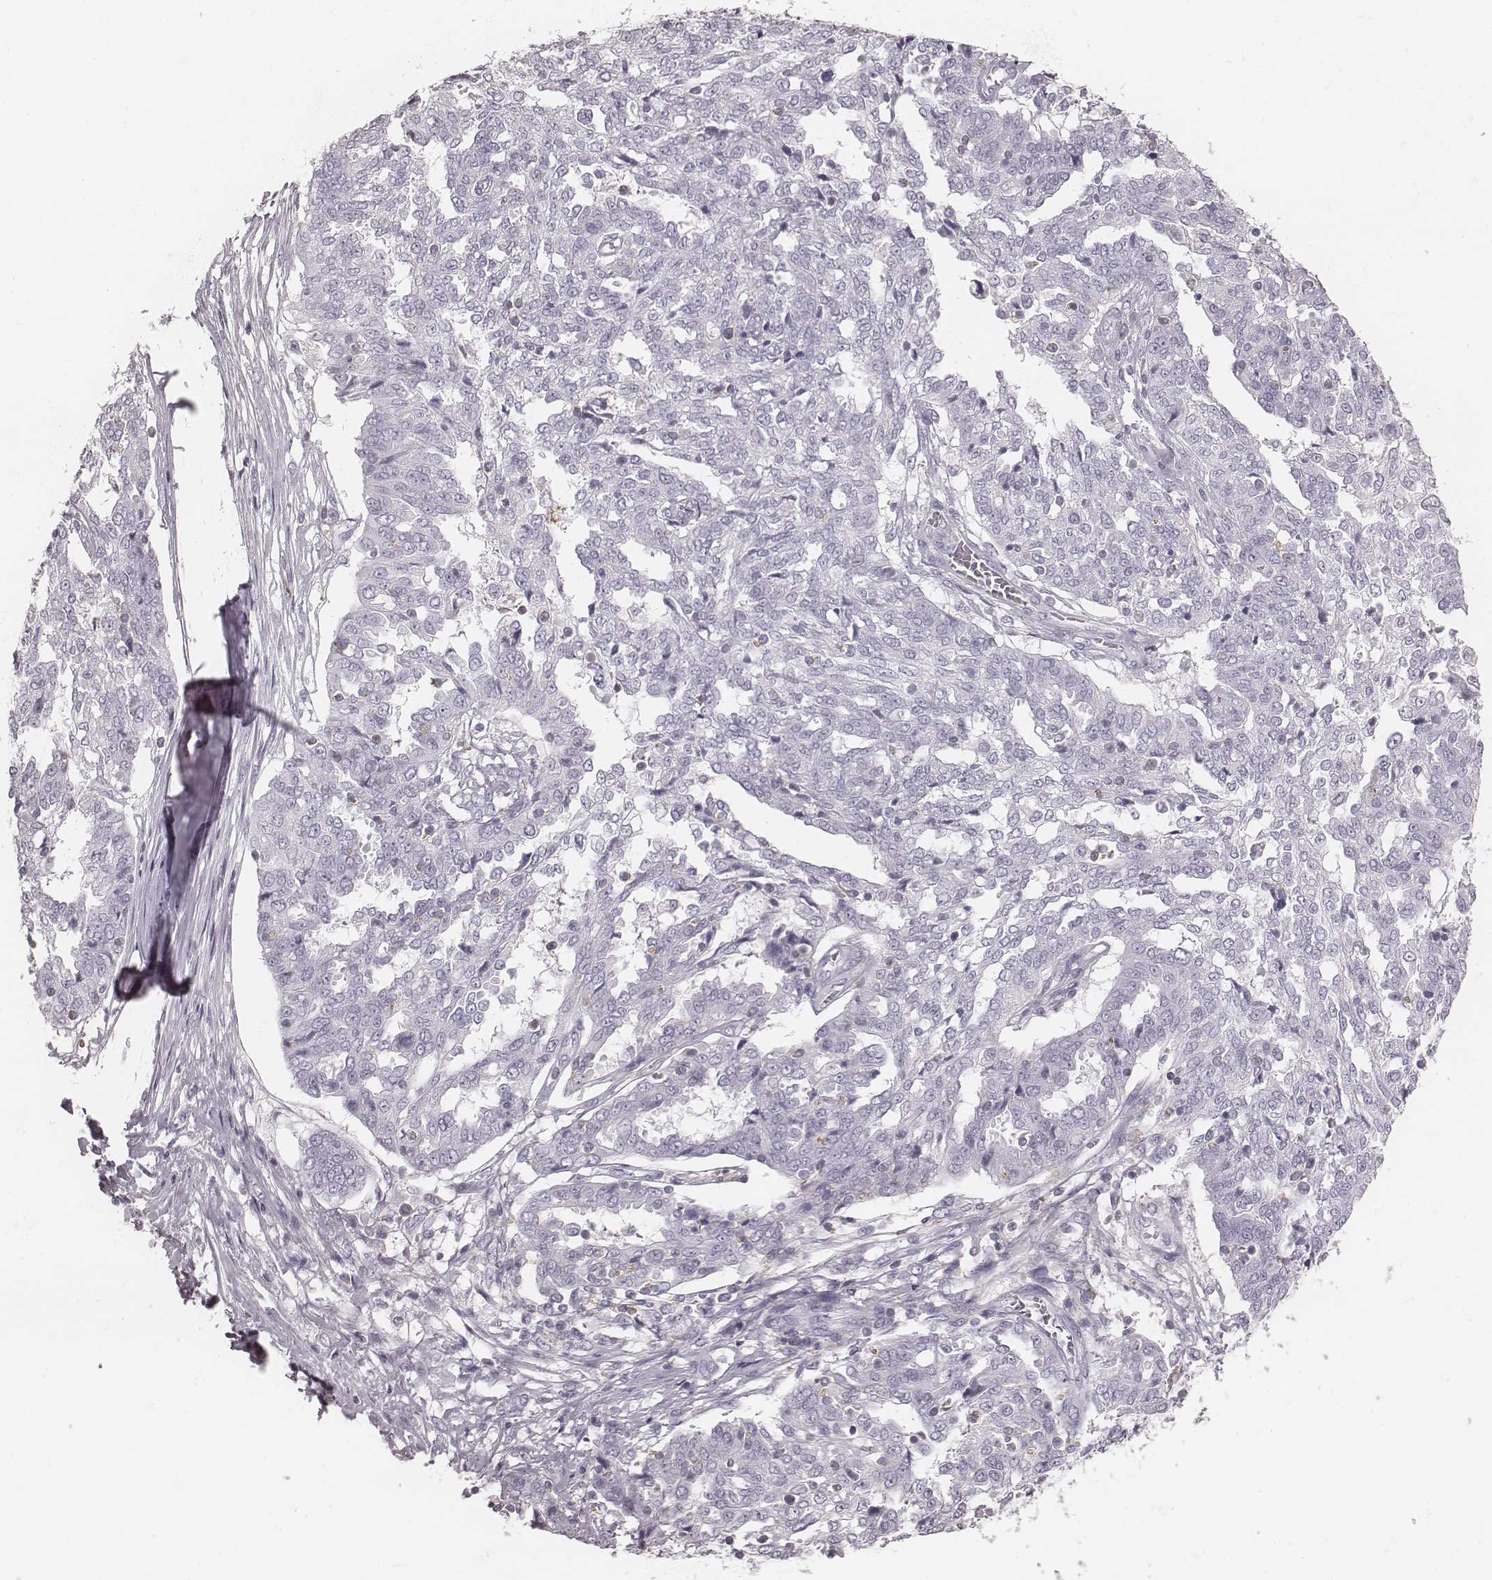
{"staining": {"intensity": "negative", "quantity": "none", "location": "none"}, "tissue": "ovarian cancer", "cell_type": "Tumor cells", "image_type": "cancer", "snomed": [{"axis": "morphology", "description": "Cystadenocarcinoma, serous, NOS"}, {"axis": "topography", "description": "Ovary"}], "caption": "IHC image of neoplastic tissue: human ovarian cancer (serous cystadenocarcinoma) stained with DAB (3,3'-diaminobenzidine) shows no significant protein staining in tumor cells.", "gene": "ZNF365", "patient": {"sex": "female", "age": 67}}